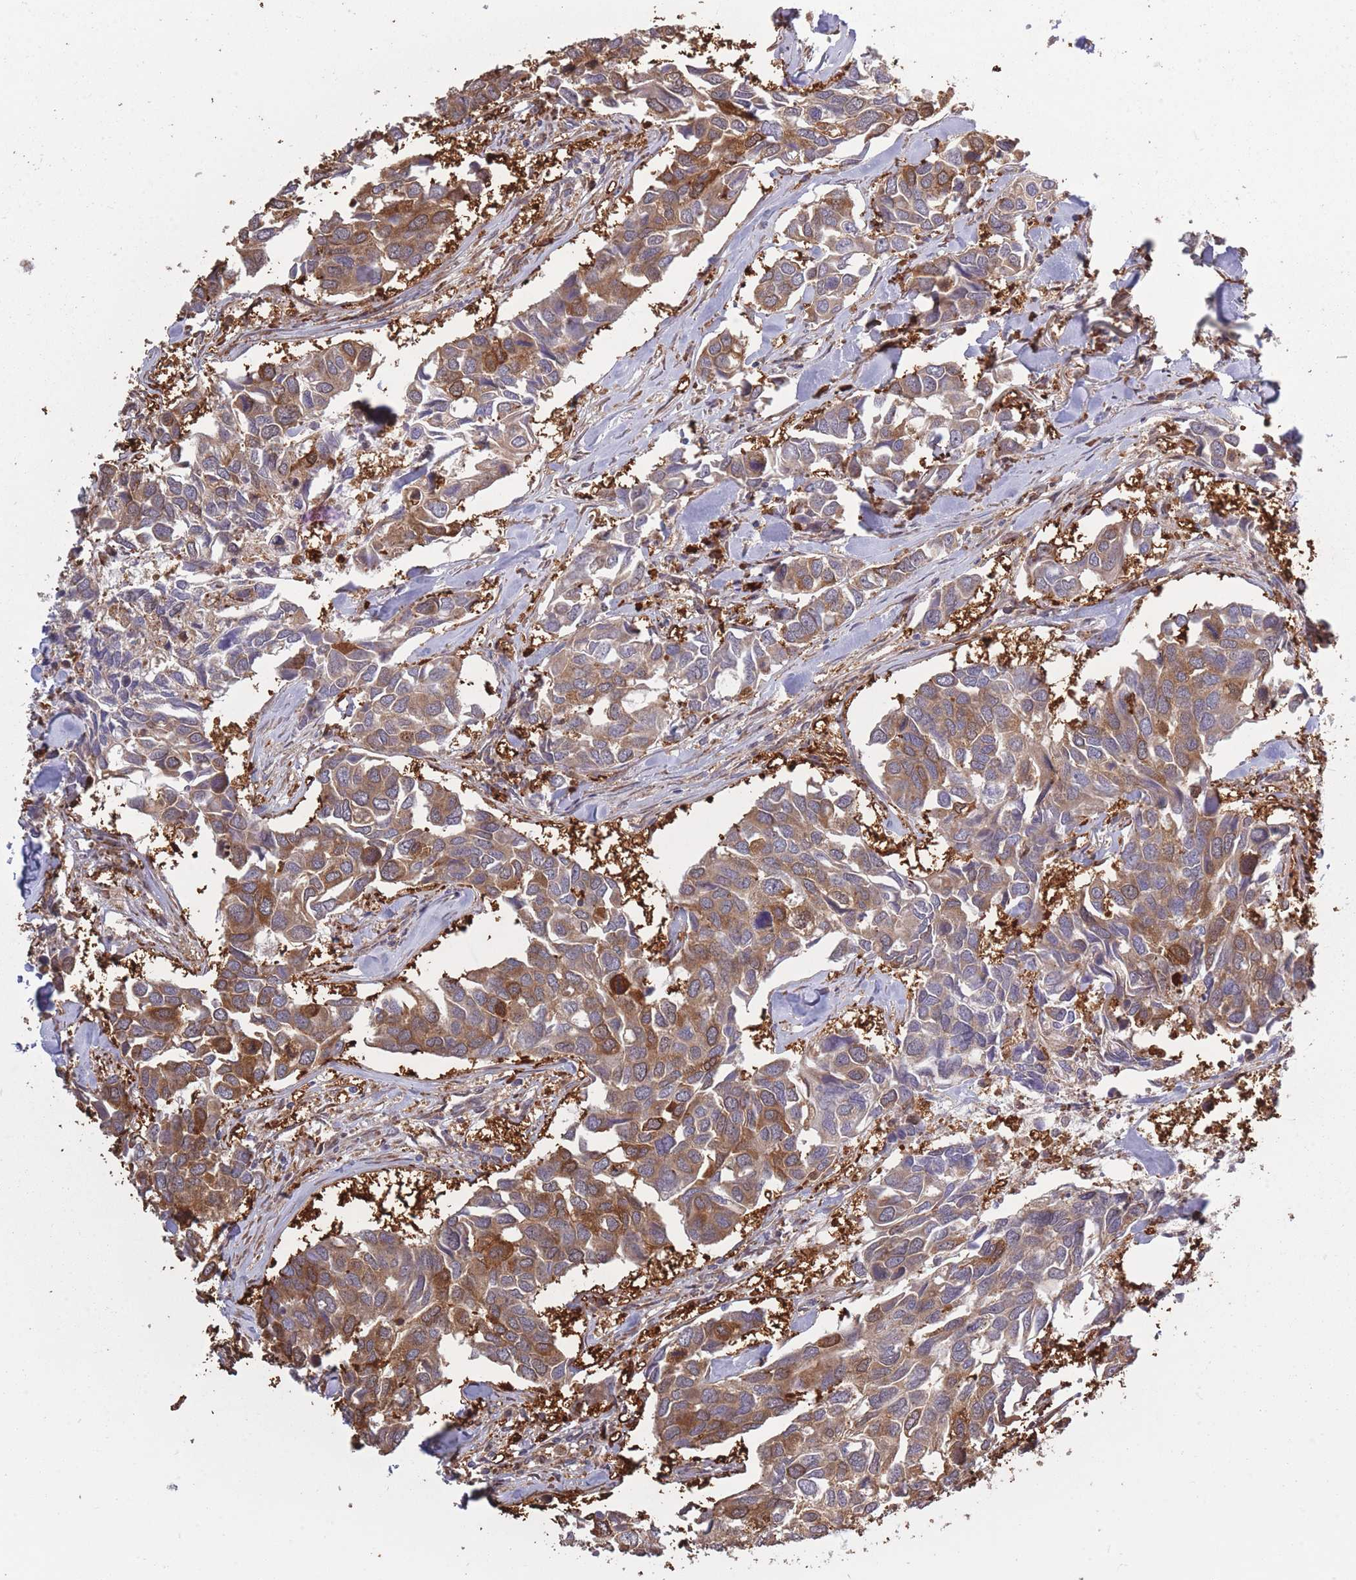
{"staining": {"intensity": "moderate", "quantity": ">75%", "location": "cytoplasmic/membranous"}, "tissue": "breast cancer", "cell_type": "Tumor cells", "image_type": "cancer", "snomed": [{"axis": "morphology", "description": "Duct carcinoma"}, {"axis": "topography", "description": "Breast"}], "caption": "The photomicrograph displays immunohistochemical staining of breast infiltrating ductal carcinoma. There is moderate cytoplasmic/membranous positivity is present in about >75% of tumor cells.", "gene": "ARL13B", "patient": {"sex": "female", "age": 83}}